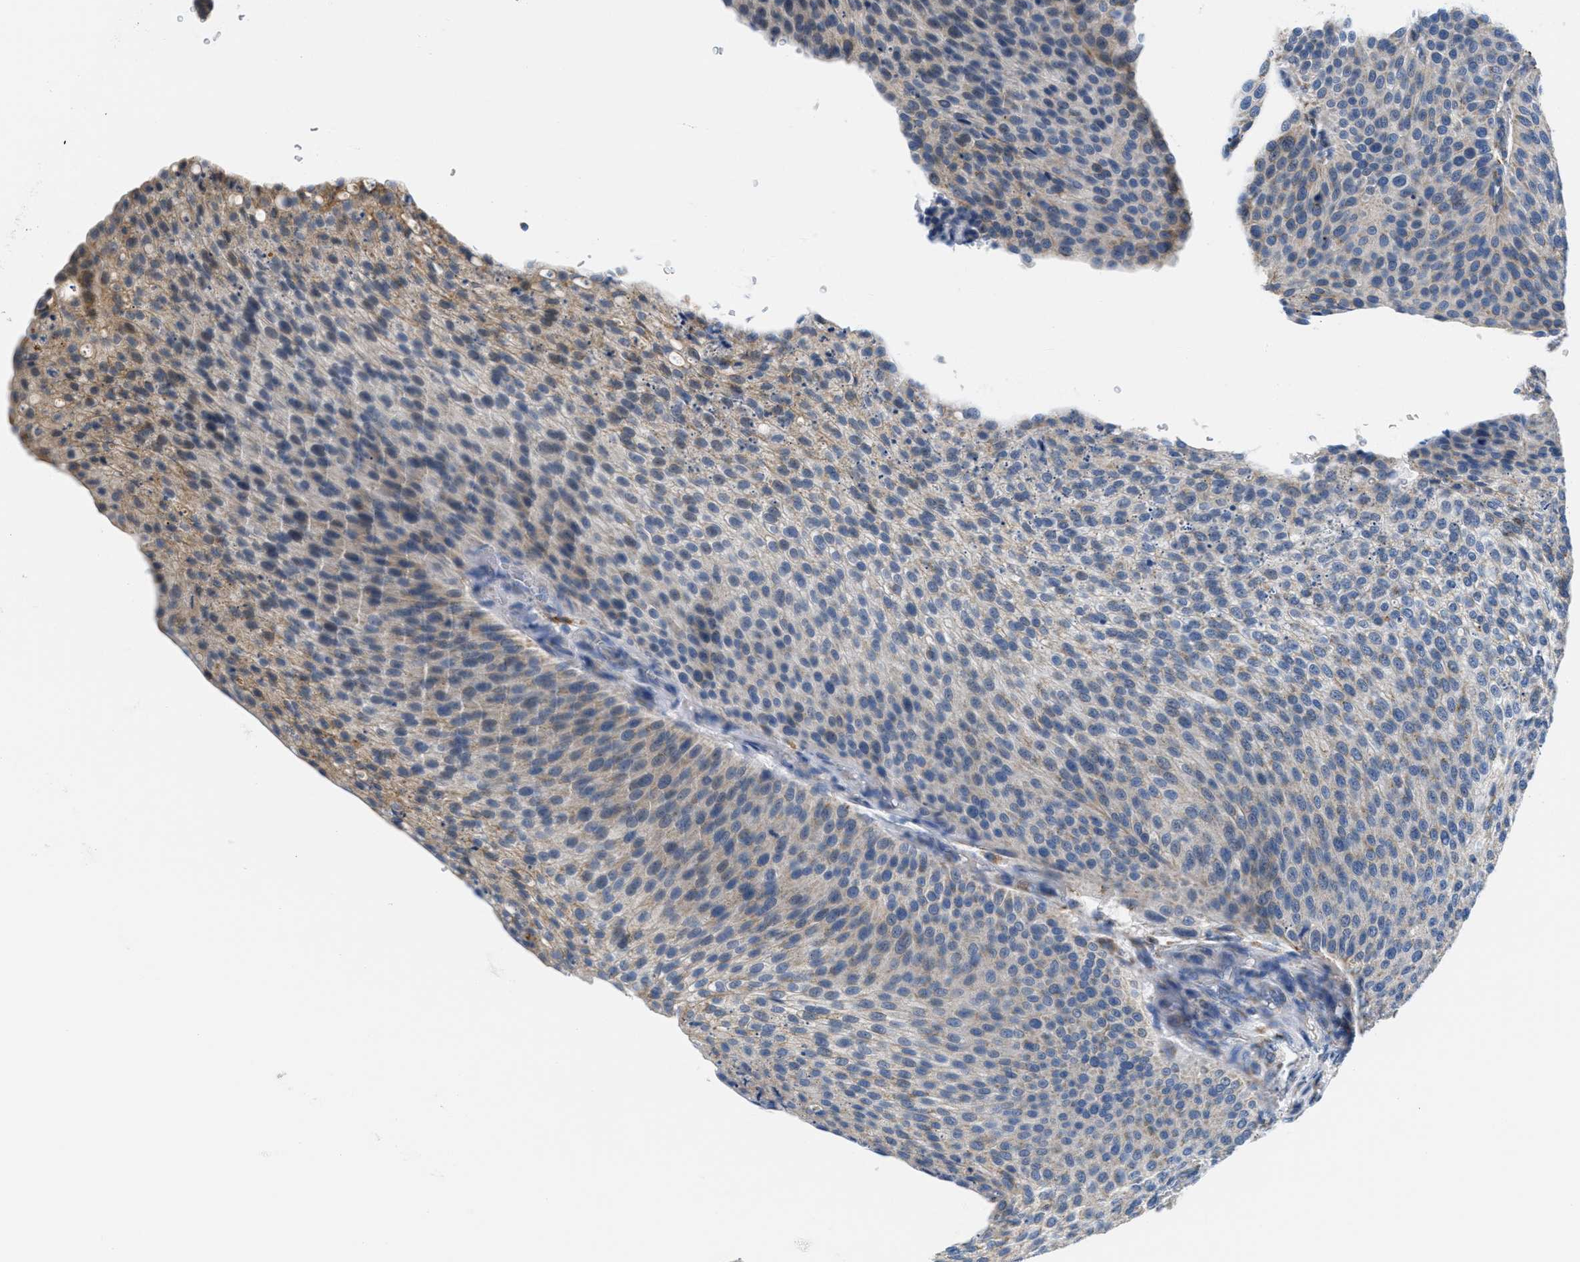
{"staining": {"intensity": "weak", "quantity": "25%-75%", "location": "cytoplasmic/membranous"}, "tissue": "urothelial cancer", "cell_type": "Tumor cells", "image_type": "cancer", "snomed": [{"axis": "morphology", "description": "Urothelial carcinoma, Low grade"}, {"axis": "topography", "description": "Smooth muscle"}, {"axis": "topography", "description": "Urinary bladder"}], "caption": "The immunohistochemical stain highlights weak cytoplasmic/membranous staining in tumor cells of urothelial cancer tissue.", "gene": "KCNJ5", "patient": {"sex": "male", "age": 60}}